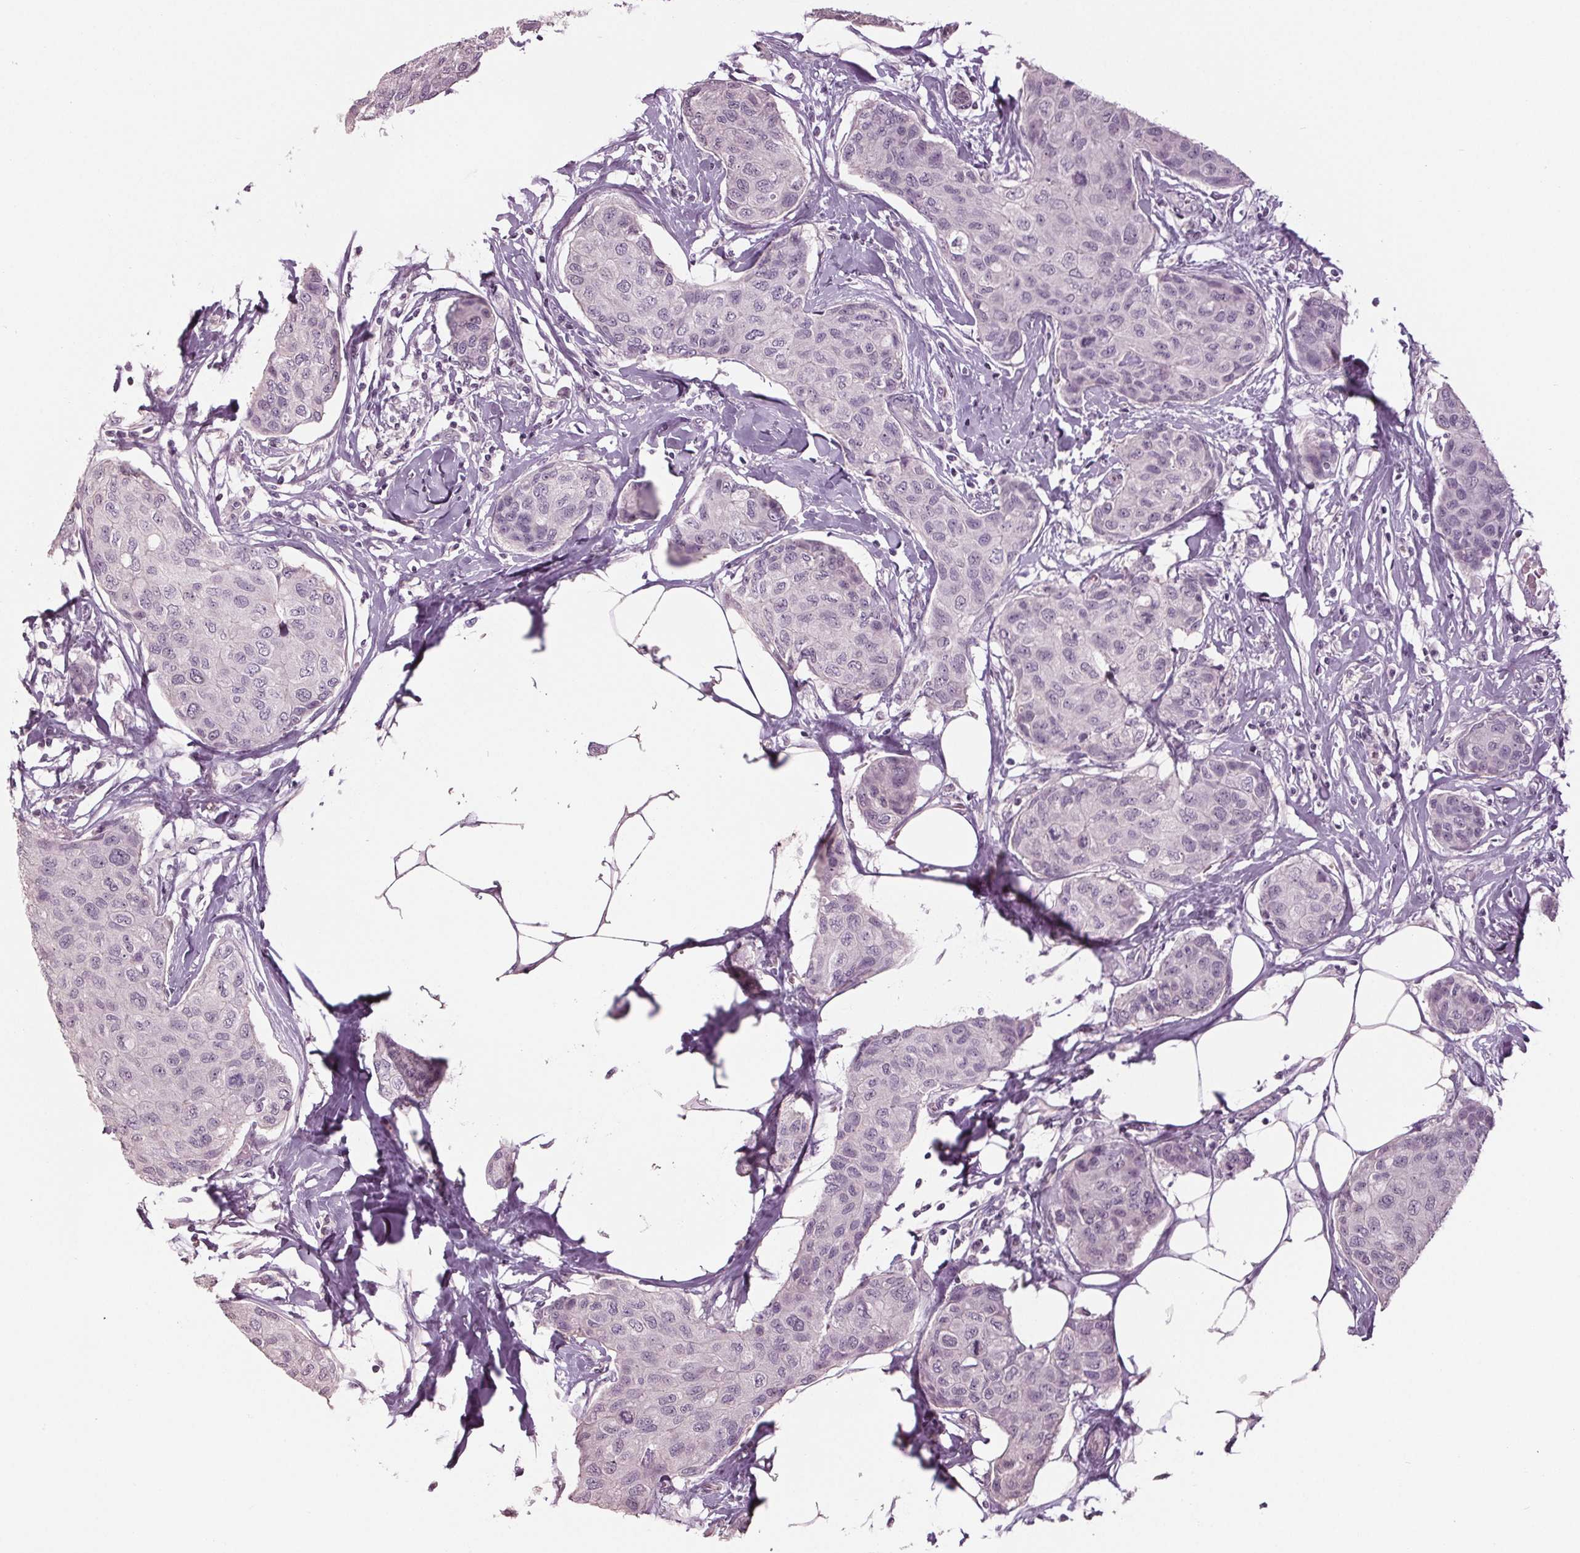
{"staining": {"intensity": "negative", "quantity": "none", "location": "none"}, "tissue": "breast cancer", "cell_type": "Tumor cells", "image_type": "cancer", "snomed": [{"axis": "morphology", "description": "Duct carcinoma"}, {"axis": "topography", "description": "Breast"}], "caption": "Tumor cells show no significant protein expression in breast infiltrating ductal carcinoma. The staining was performed using DAB (3,3'-diaminobenzidine) to visualize the protein expression in brown, while the nuclei were stained in blue with hematoxylin (Magnification: 20x).", "gene": "TNNC2", "patient": {"sex": "female", "age": 80}}